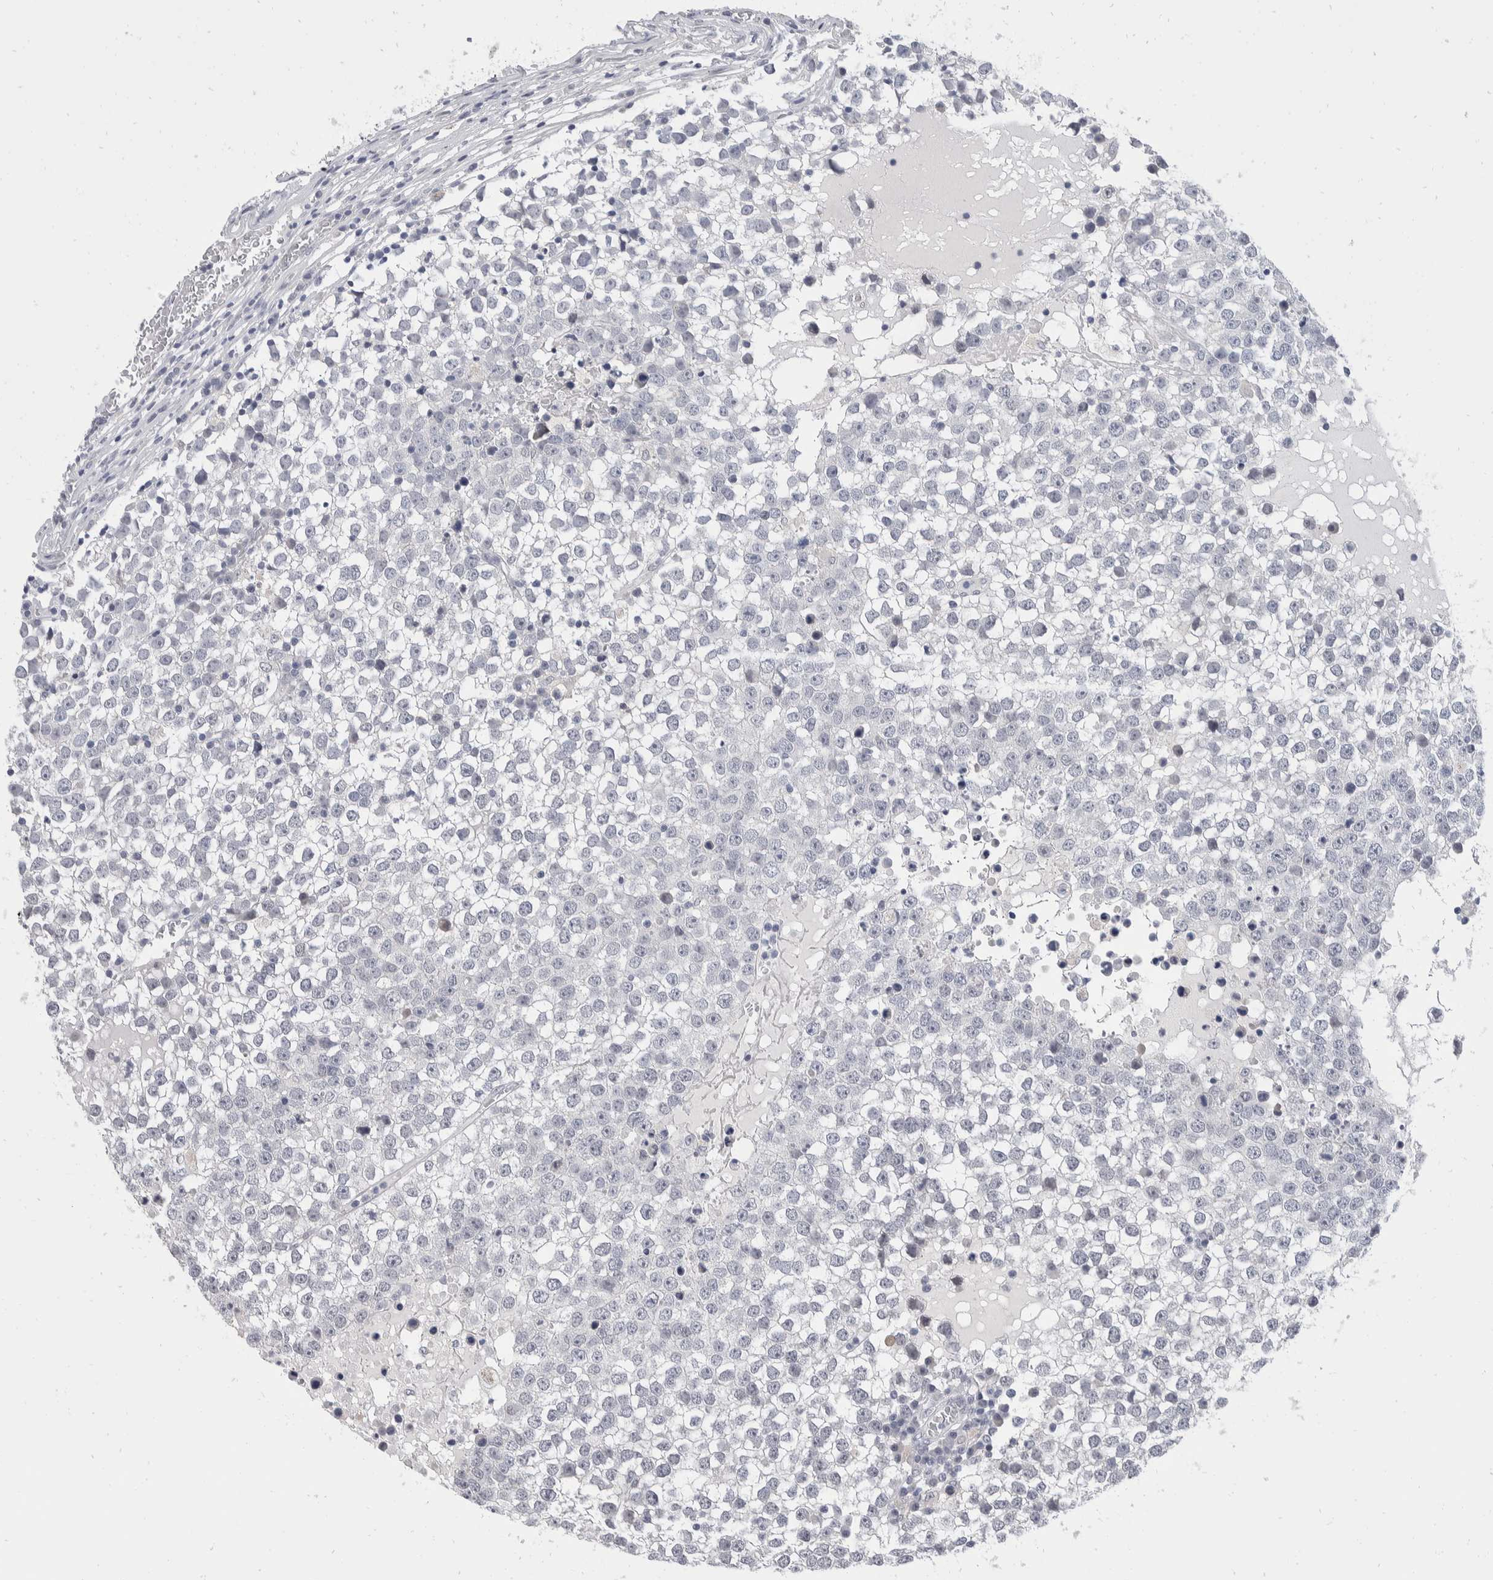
{"staining": {"intensity": "negative", "quantity": "none", "location": "none"}, "tissue": "testis cancer", "cell_type": "Tumor cells", "image_type": "cancer", "snomed": [{"axis": "morphology", "description": "Seminoma, NOS"}, {"axis": "topography", "description": "Testis"}], "caption": "There is no significant expression in tumor cells of testis seminoma.", "gene": "CATSPERD", "patient": {"sex": "male", "age": 65}}